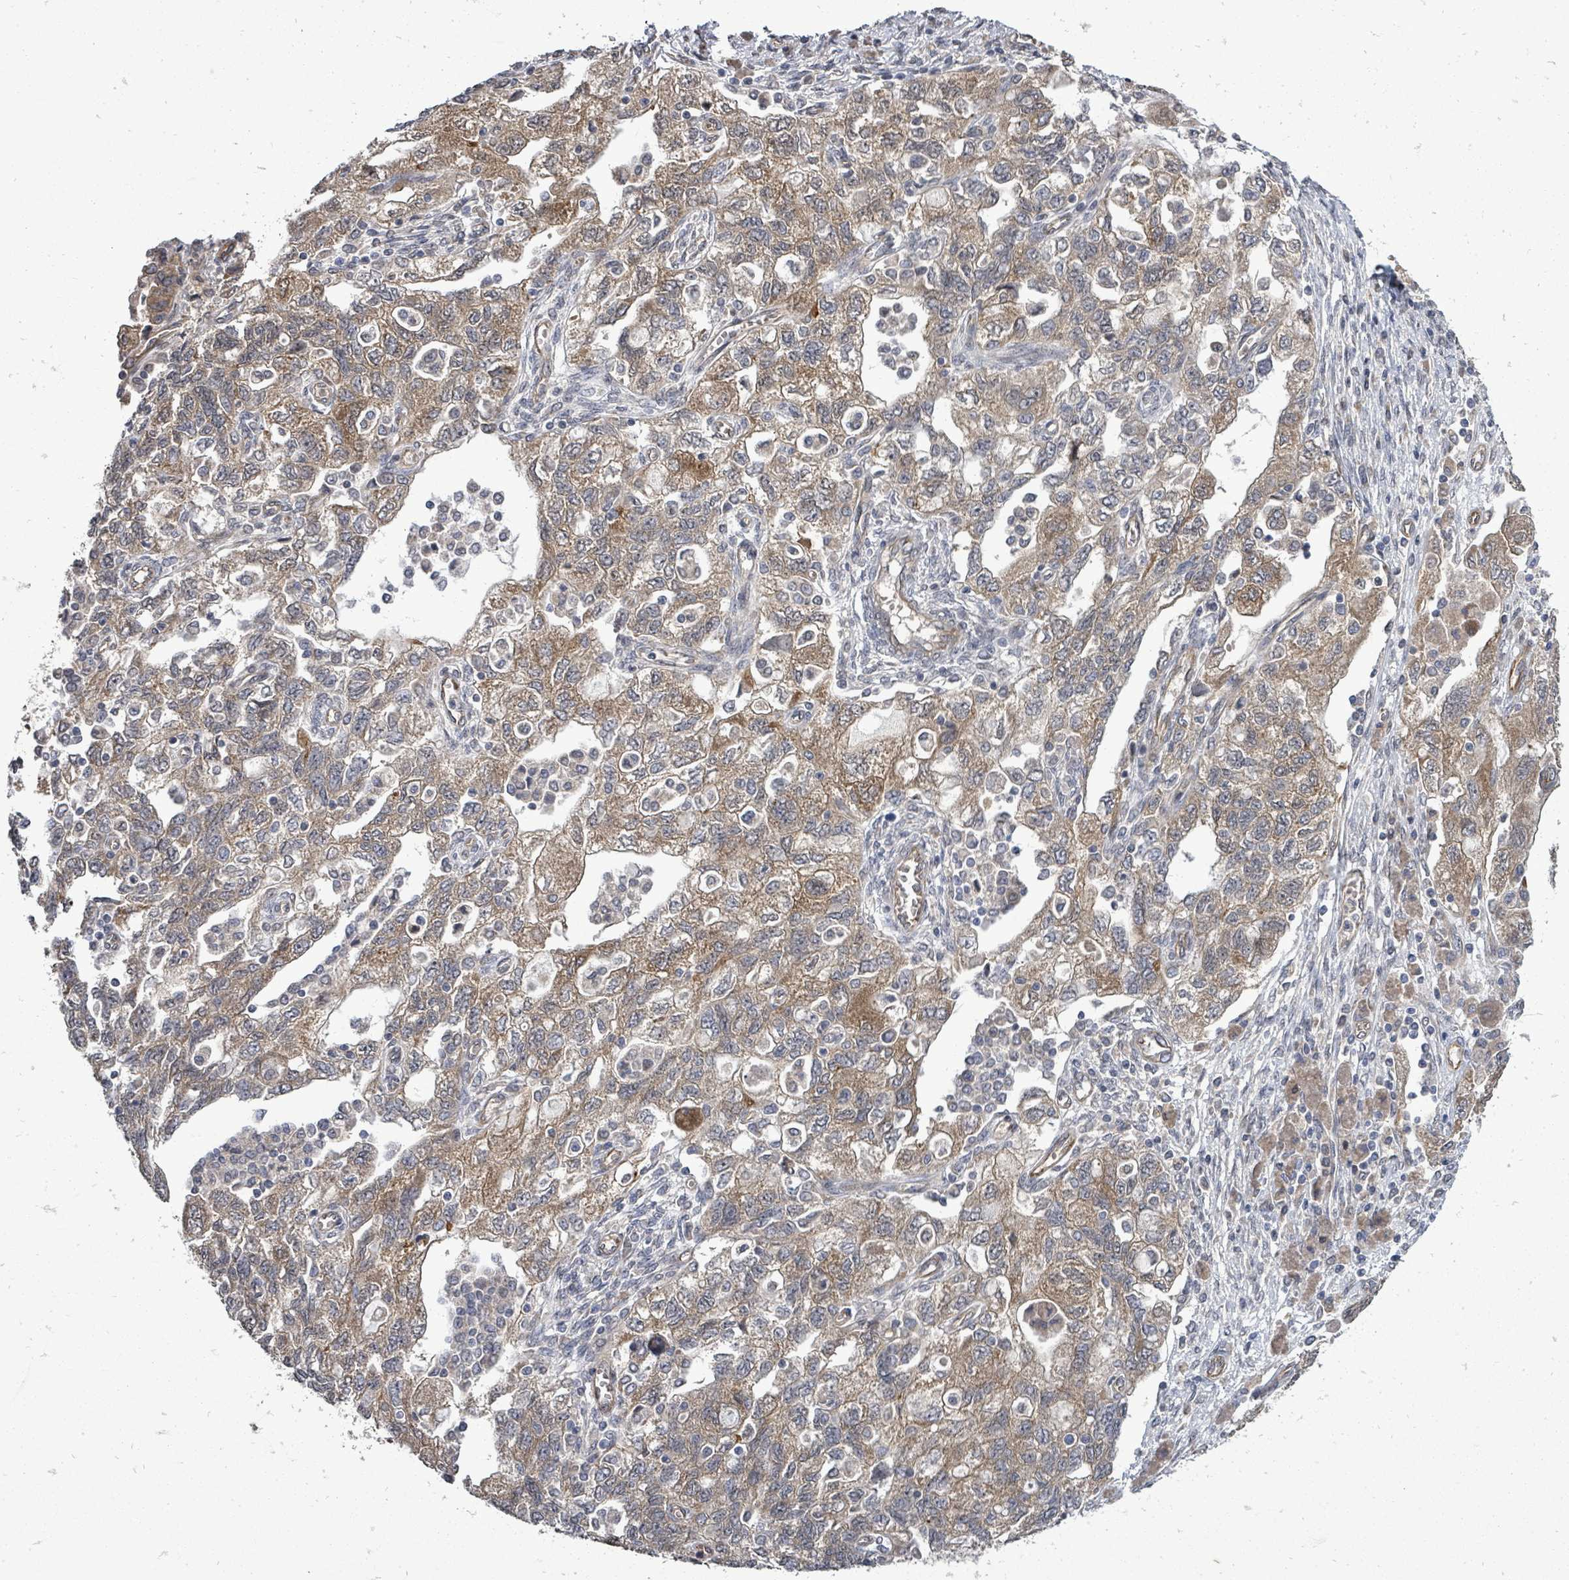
{"staining": {"intensity": "moderate", "quantity": ">75%", "location": "cytoplasmic/membranous"}, "tissue": "ovarian cancer", "cell_type": "Tumor cells", "image_type": "cancer", "snomed": [{"axis": "morphology", "description": "Carcinoma, NOS"}, {"axis": "morphology", "description": "Cystadenocarcinoma, serous, NOS"}, {"axis": "topography", "description": "Ovary"}], "caption": "The photomicrograph reveals immunohistochemical staining of serous cystadenocarcinoma (ovarian). There is moderate cytoplasmic/membranous expression is present in approximately >75% of tumor cells.", "gene": "RALGAPB", "patient": {"sex": "female", "age": 69}}